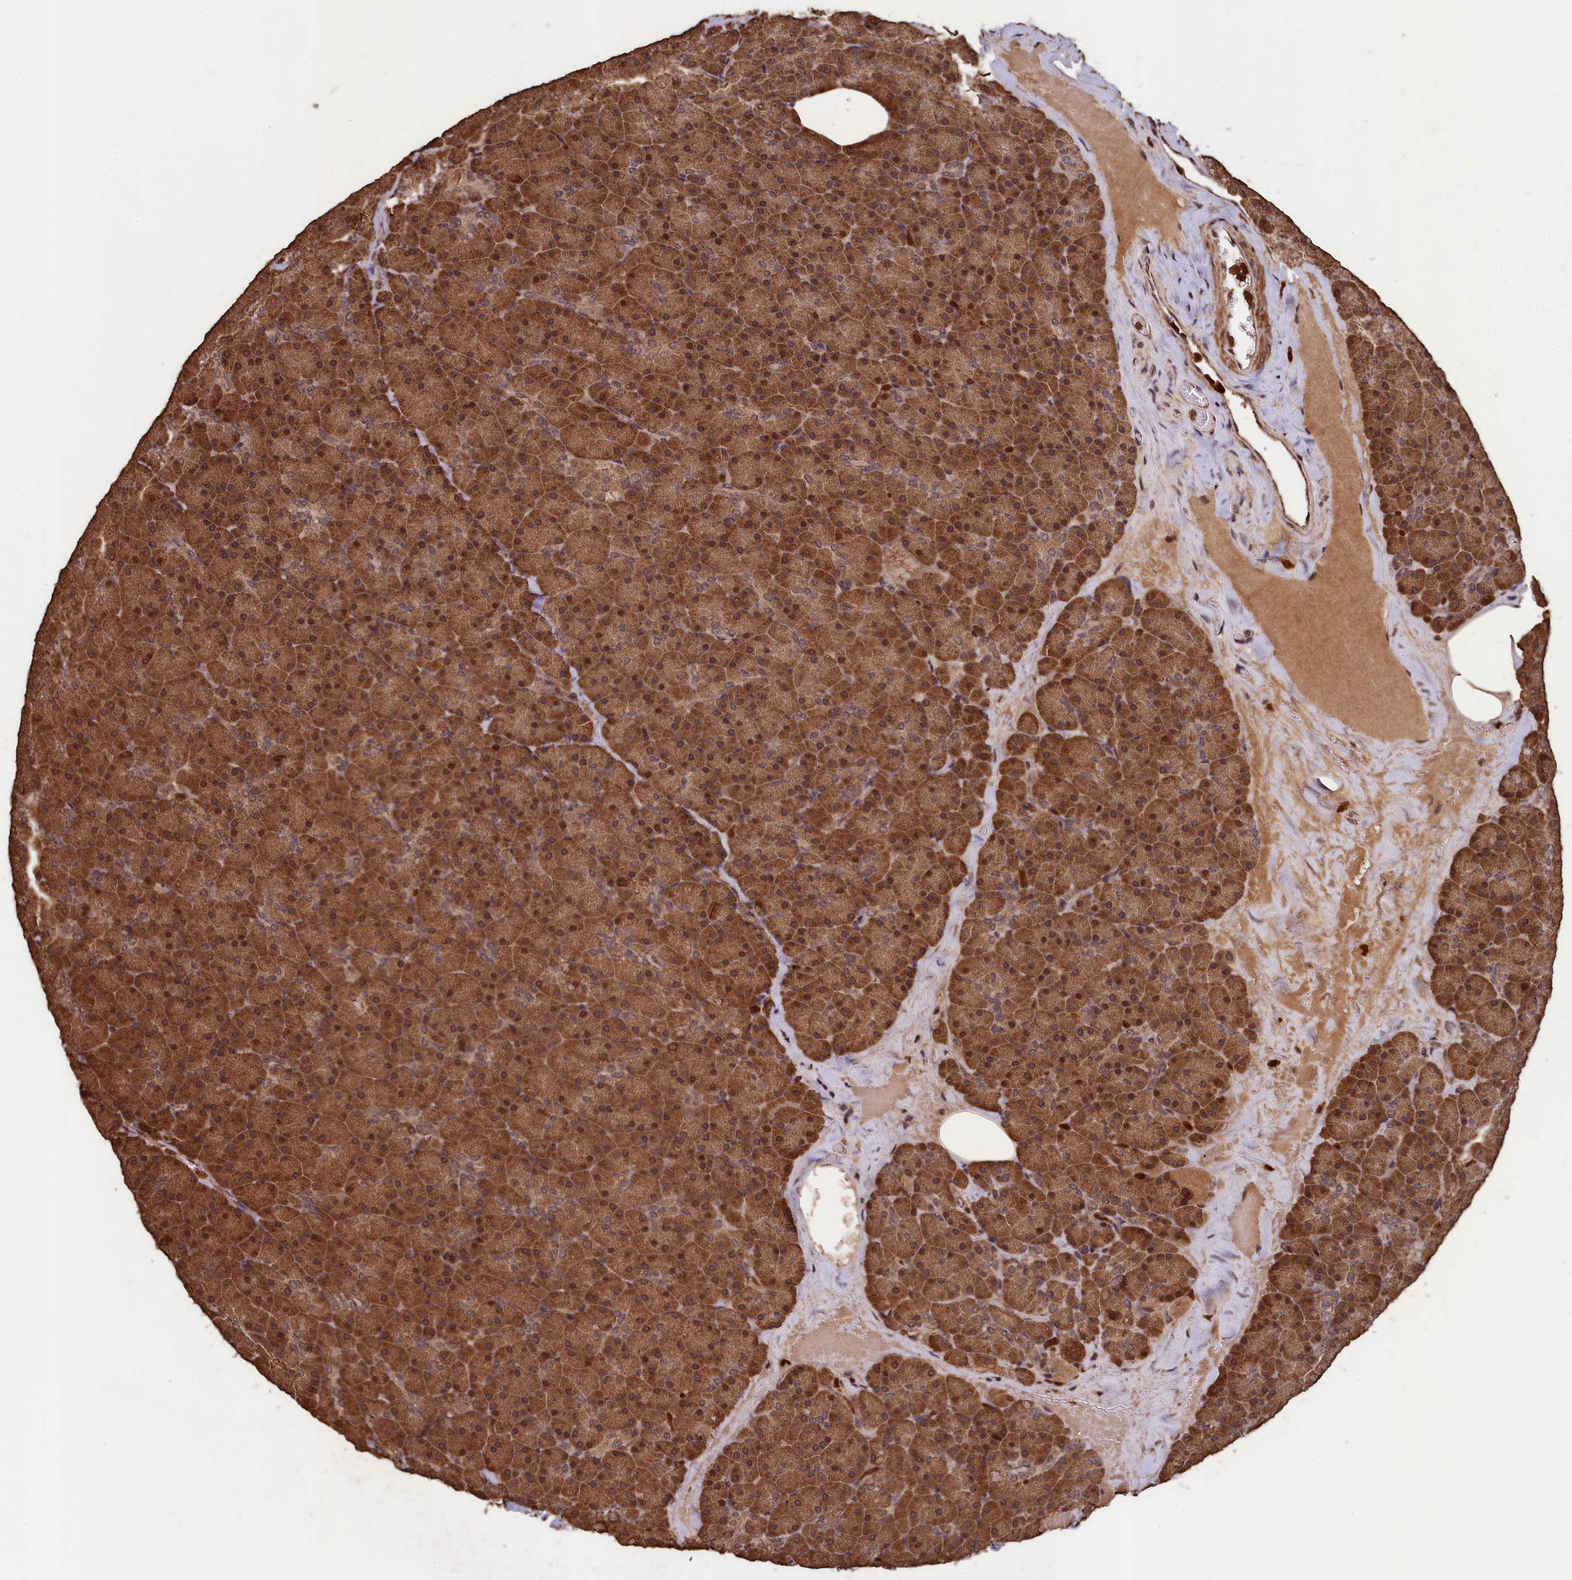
{"staining": {"intensity": "moderate", "quantity": ">75%", "location": "cytoplasmic/membranous,nuclear"}, "tissue": "pancreas", "cell_type": "Exocrine glandular cells", "image_type": "normal", "snomed": [{"axis": "morphology", "description": "Normal tissue, NOS"}, {"axis": "topography", "description": "Pancreas"}], "caption": "Normal pancreas demonstrates moderate cytoplasmic/membranous,nuclear expression in about >75% of exocrine glandular cells, visualized by immunohistochemistry. (brown staining indicates protein expression, while blue staining denotes nuclei).", "gene": "CEP57L1", "patient": {"sex": "male", "age": 36}}